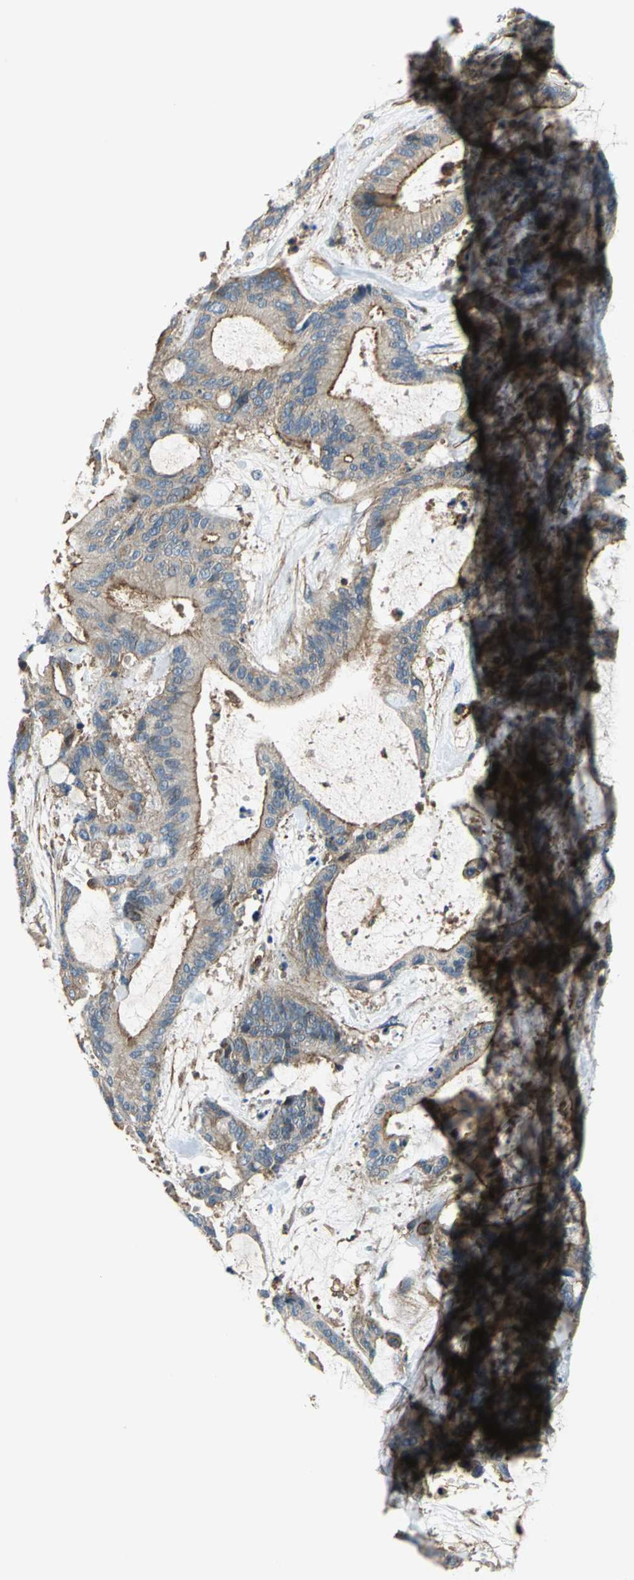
{"staining": {"intensity": "moderate", "quantity": ">75%", "location": "cytoplasmic/membranous"}, "tissue": "liver cancer", "cell_type": "Tumor cells", "image_type": "cancer", "snomed": [{"axis": "morphology", "description": "Cholangiocarcinoma"}, {"axis": "topography", "description": "Liver"}], "caption": "Immunohistochemical staining of human cholangiocarcinoma (liver) demonstrates medium levels of moderate cytoplasmic/membranous protein staining in approximately >75% of tumor cells.", "gene": "PARVA", "patient": {"sex": "female", "age": 73}}